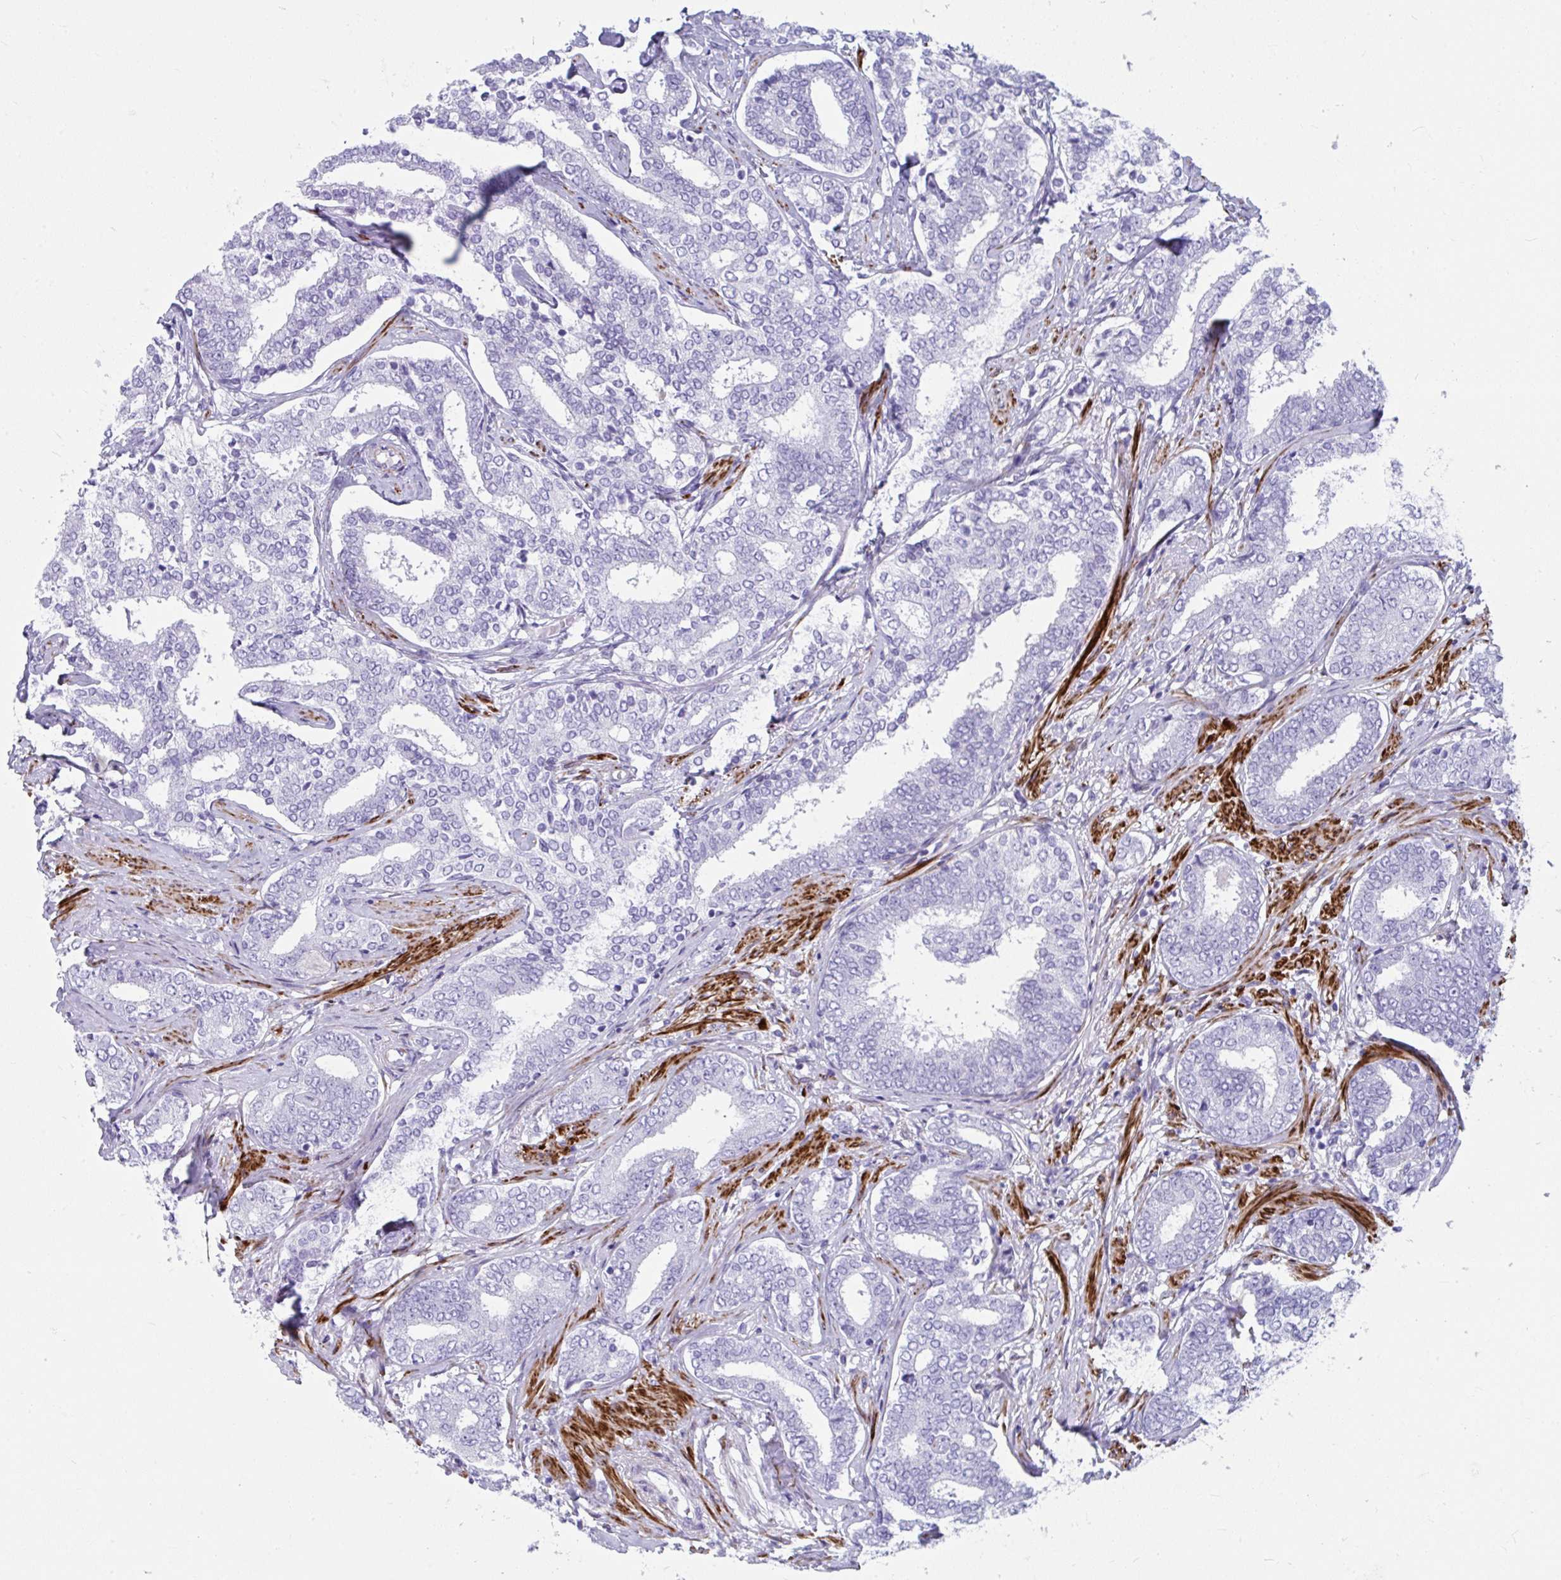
{"staining": {"intensity": "negative", "quantity": "none", "location": "none"}, "tissue": "prostate cancer", "cell_type": "Tumor cells", "image_type": "cancer", "snomed": [{"axis": "morphology", "description": "Adenocarcinoma, High grade"}, {"axis": "topography", "description": "Prostate"}], "caption": "Tumor cells are negative for protein expression in human prostate cancer.", "gene": "GRXCR2", "patient": {"sex": "male", "age": 72}}